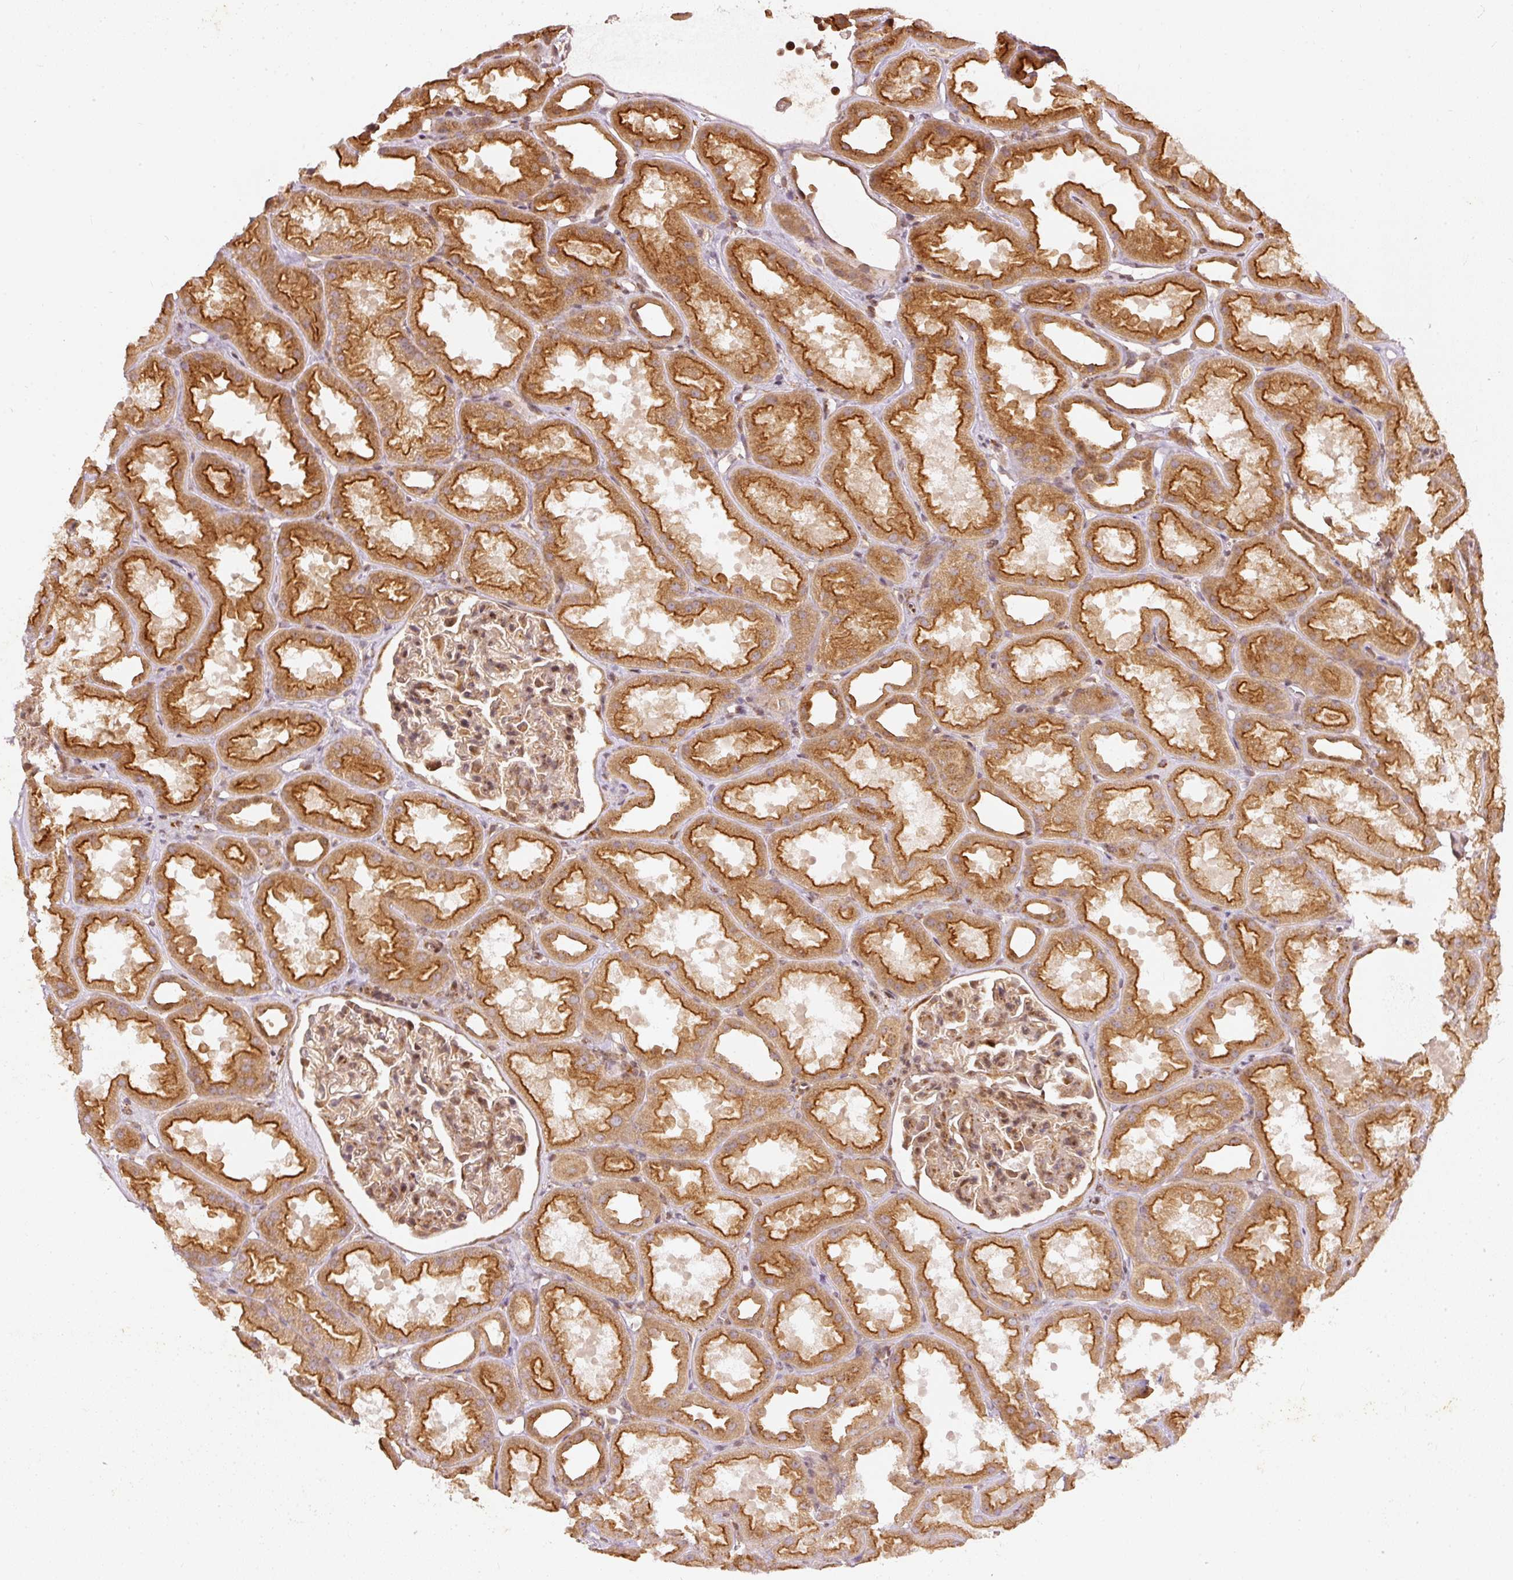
{"staining": {"intensity": "moderate", "quantity": ">75%", "location": "cytoplasmic/membranous,nuclear"}, "tissue": "kidney", "cell_type": "Cells in glomeruli", "image_type": "normal", "snomed": [{"axis": "morphology", "description": "Normal tissue, NOS"}, {"axis": "topography", "description": "Kidney"}], "caption": "This micrograph demonstrates normal kidney stained with IHC to label a protein in brown. The cytoplasmic/membranous,nuclear of cells in glomeruli show moderate positivity for the protein. Nuclei are counter-stained blue.", "gene": "ZNF580", "patient": {"sex": "male", "age": 61}}